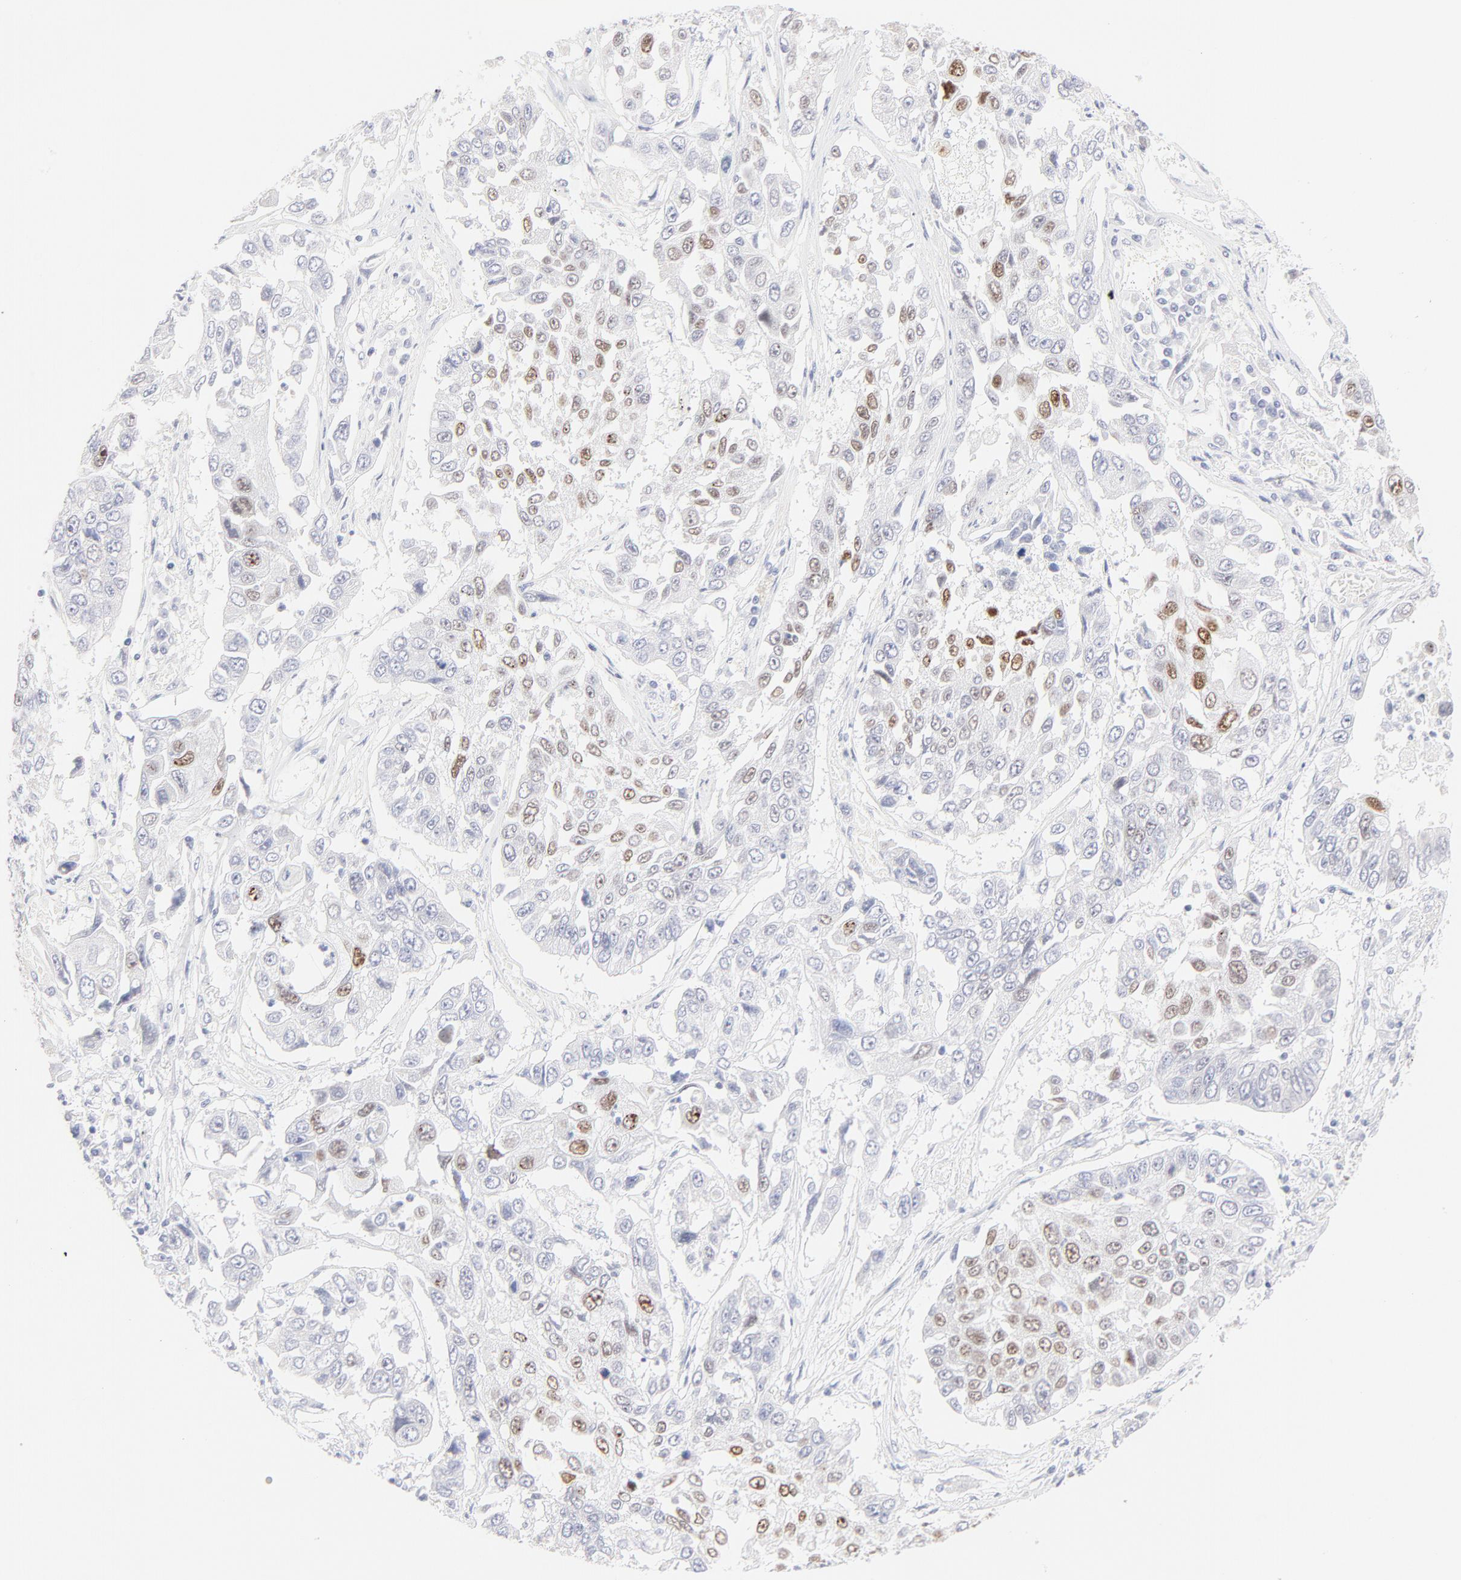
{"staining": {"intensity": "moderate", "quantity": "25%-75%", "location": "nuclear"}, "tissue": "lung cancer", "cell_type": "Tumor cells", "image_type": "cancer", "snomed": [{"axis": "morphology", "description": "Squamous cell carcinoma, NOS"}, {"axis": "topography", "description": "Lung"}], "caption": "IHC photomicrograph of lung cancer (squamous cell carcinoma) stained for a protein (brown), which demonstrates medium levels of moderate nuclear staining in approximately 25%-75% of tumor cells.", "gene": "ELF3", "patient": {"sex": "male", "age": 71}}